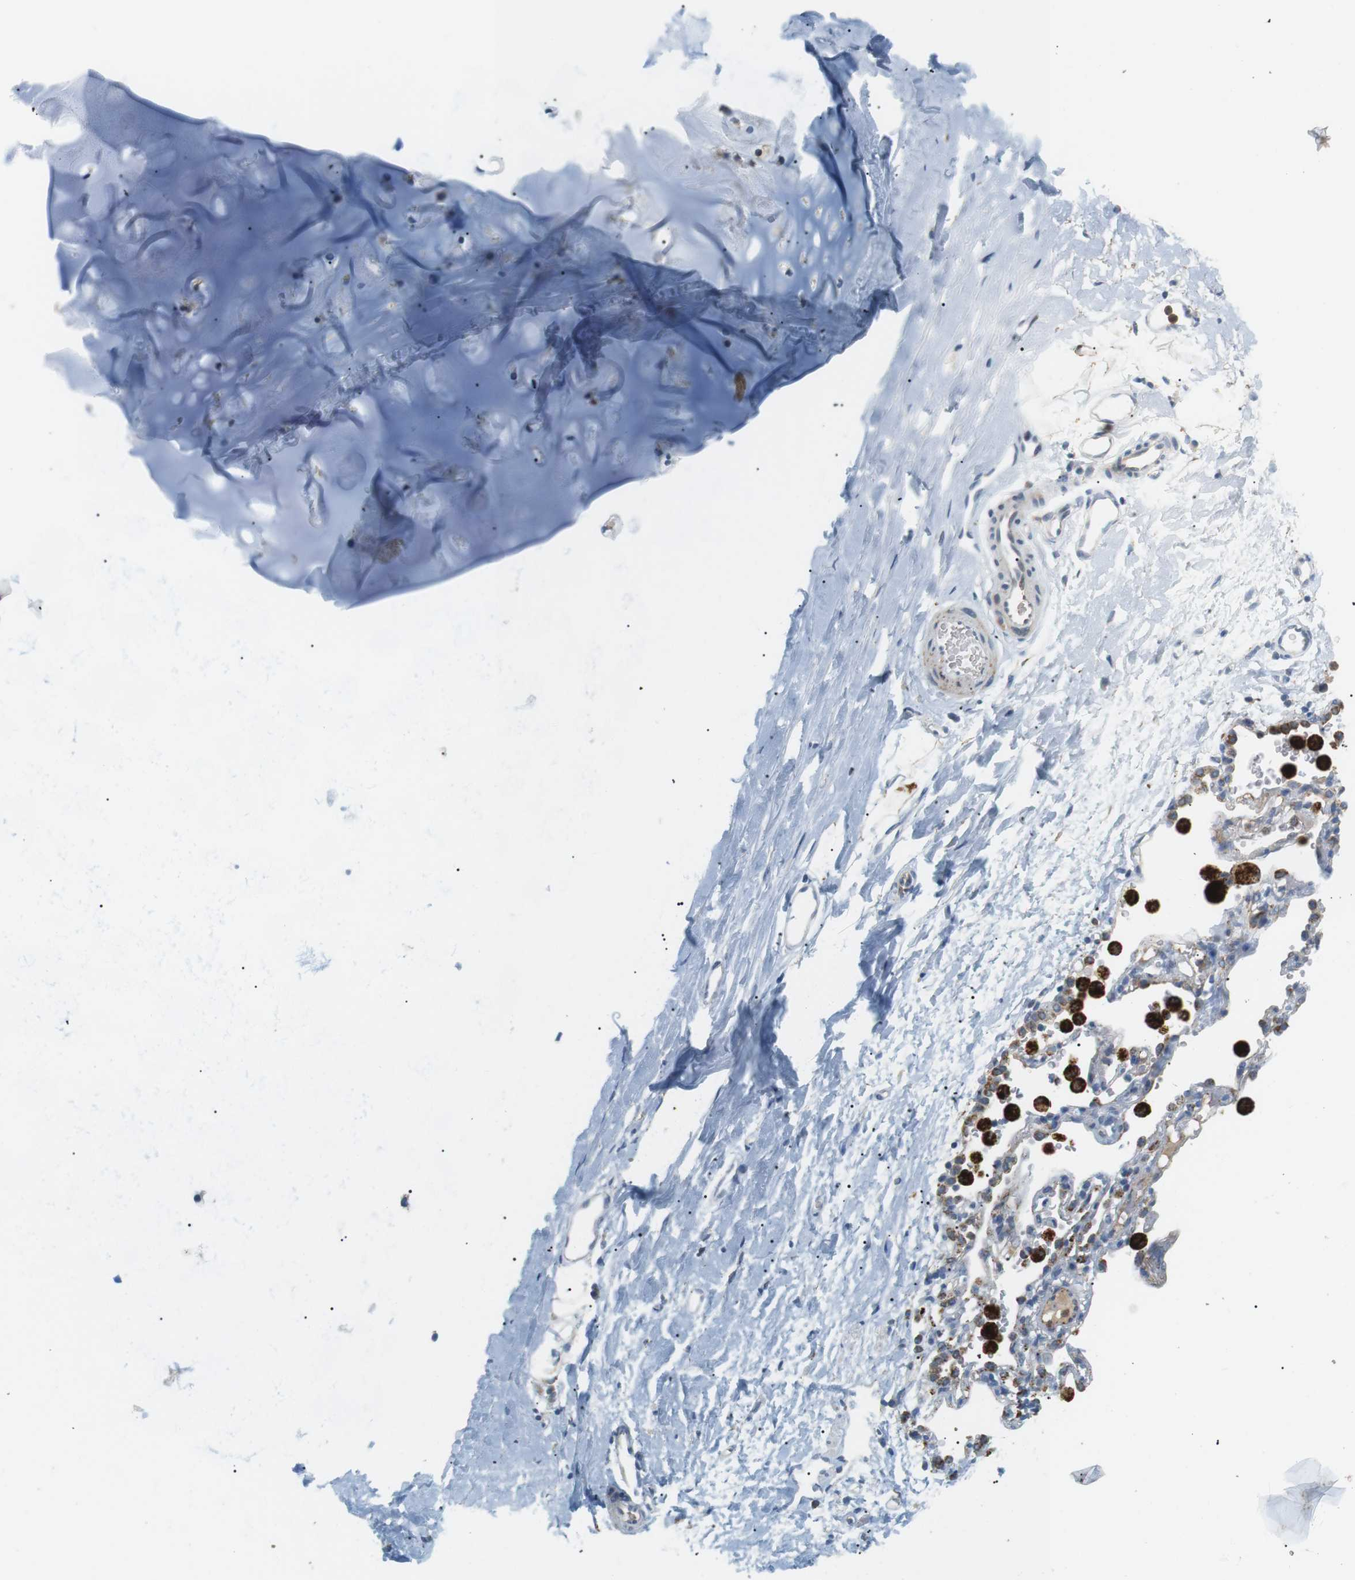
{"staining": {"intensity": "negative", "quantity": "none", "location": "none"}, "tissue": "adipose tissue", "cell_type": "Adipocytes", "image_type": "normal", "snomed": [{"axis": "morphology", "description": "Normal tissue, NOS"}, {"axis": "topography", "description": "Cartilage tissue"}, {"axis": "topography", "description": "Bronchus"}], "caption": "IHC of normal human adipose tissue demonstrates no expression in adipocytes.", "gene": "CD300E", "patient": {"sex": "female", "age": 53}}